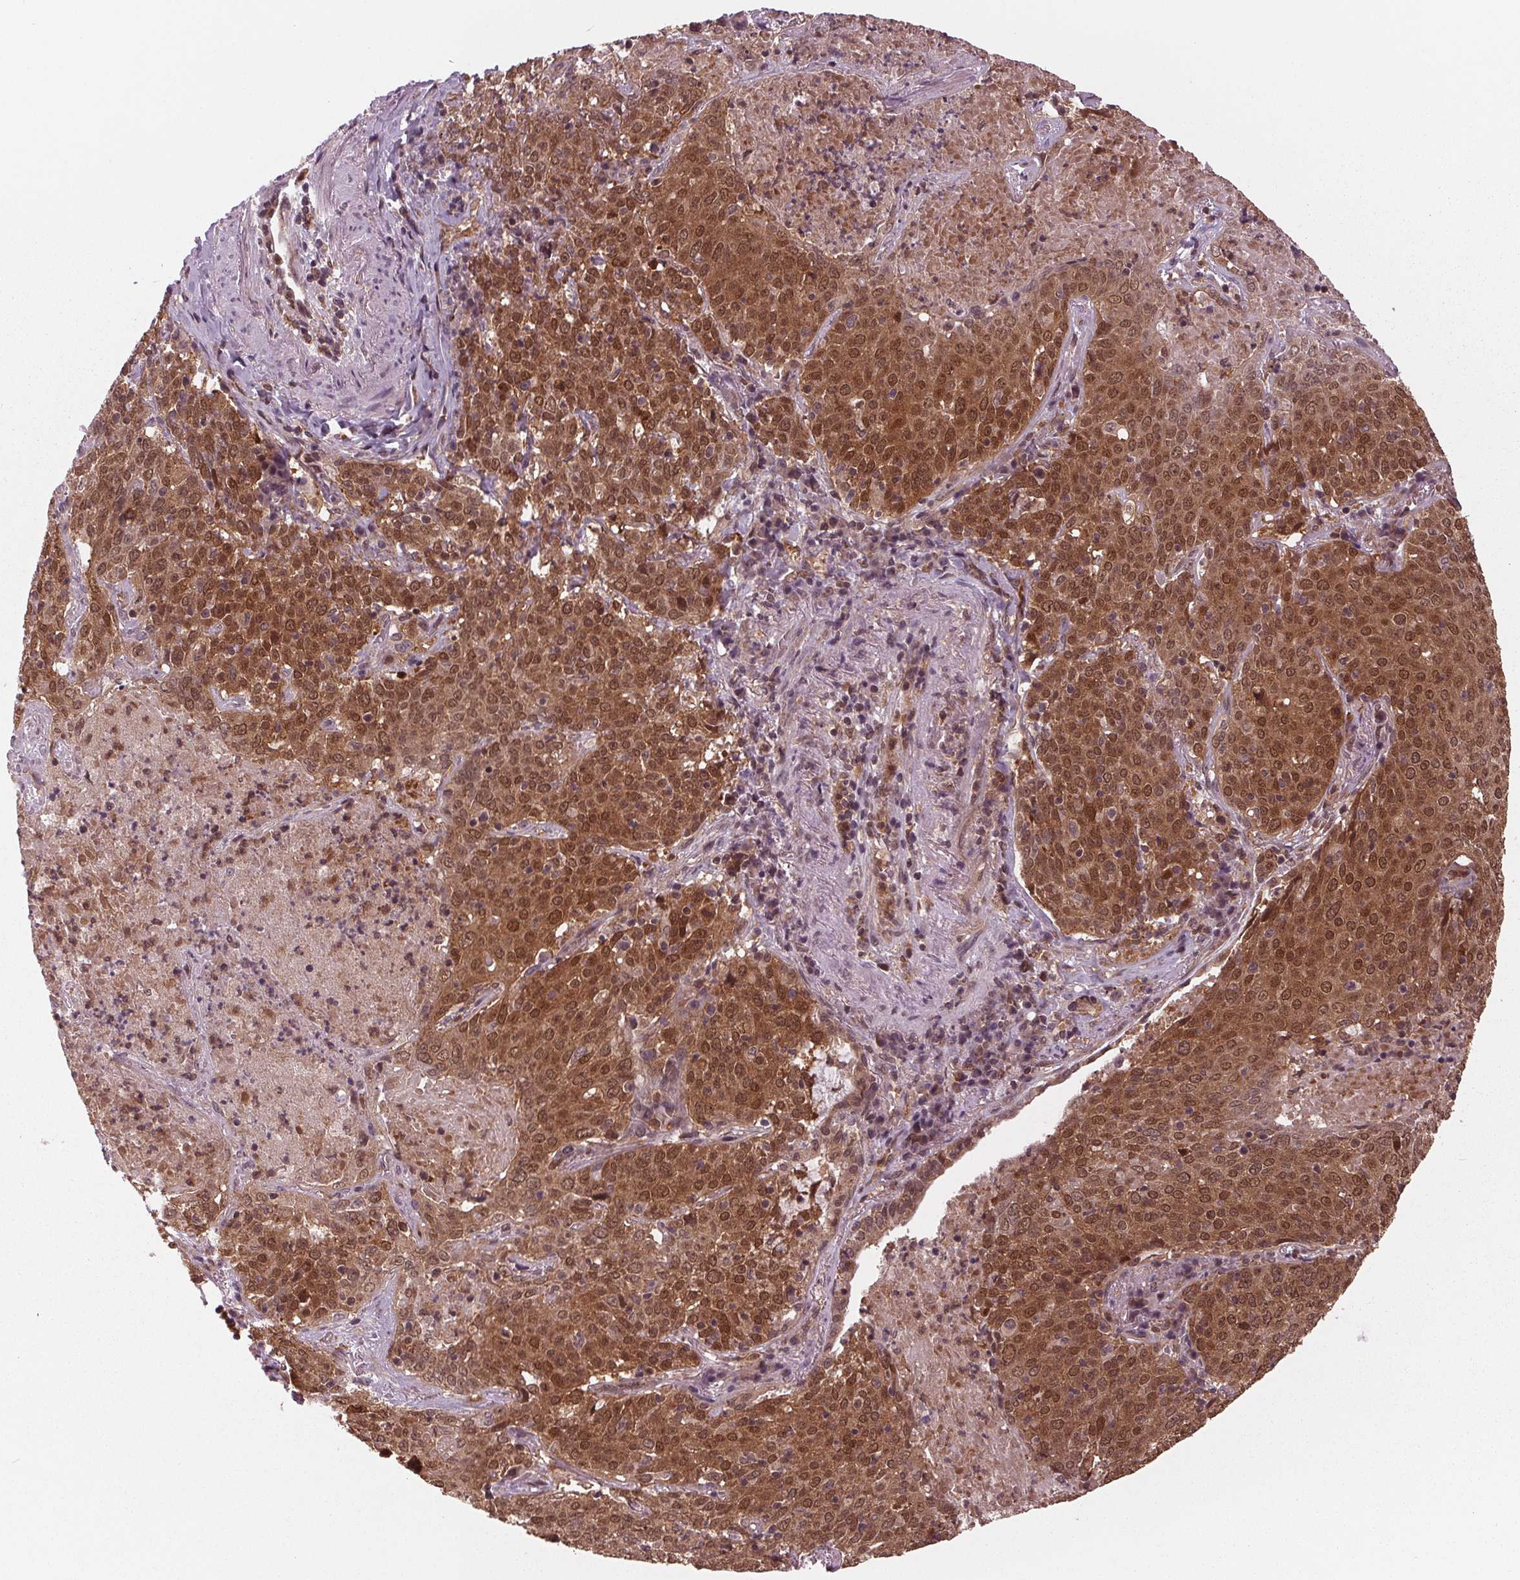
{"staining": {"intensity": "strong", "quantity": ">75%", "location": "cytoplasmic/membranous,nuclear"}, "tissue": "lung cancer", "cell_type": "Tumor cells", "image_type": "cancer", "snomed": [{"axis": "morphology", "description": "Squamous cell carcinoma, NOS"}, {"axis": "topography", "description": "Lung"}], "caption": "An immunohistochemistry photomicrograph of tumor tissue is shown. Protein staining in brown labels strong cytoplasmic/membranous and nuclear positivity in lung squamous cell carcinoma within tumor cells.", "gene": "STAT3", "patient": {"sex": "male", "age": 82}}